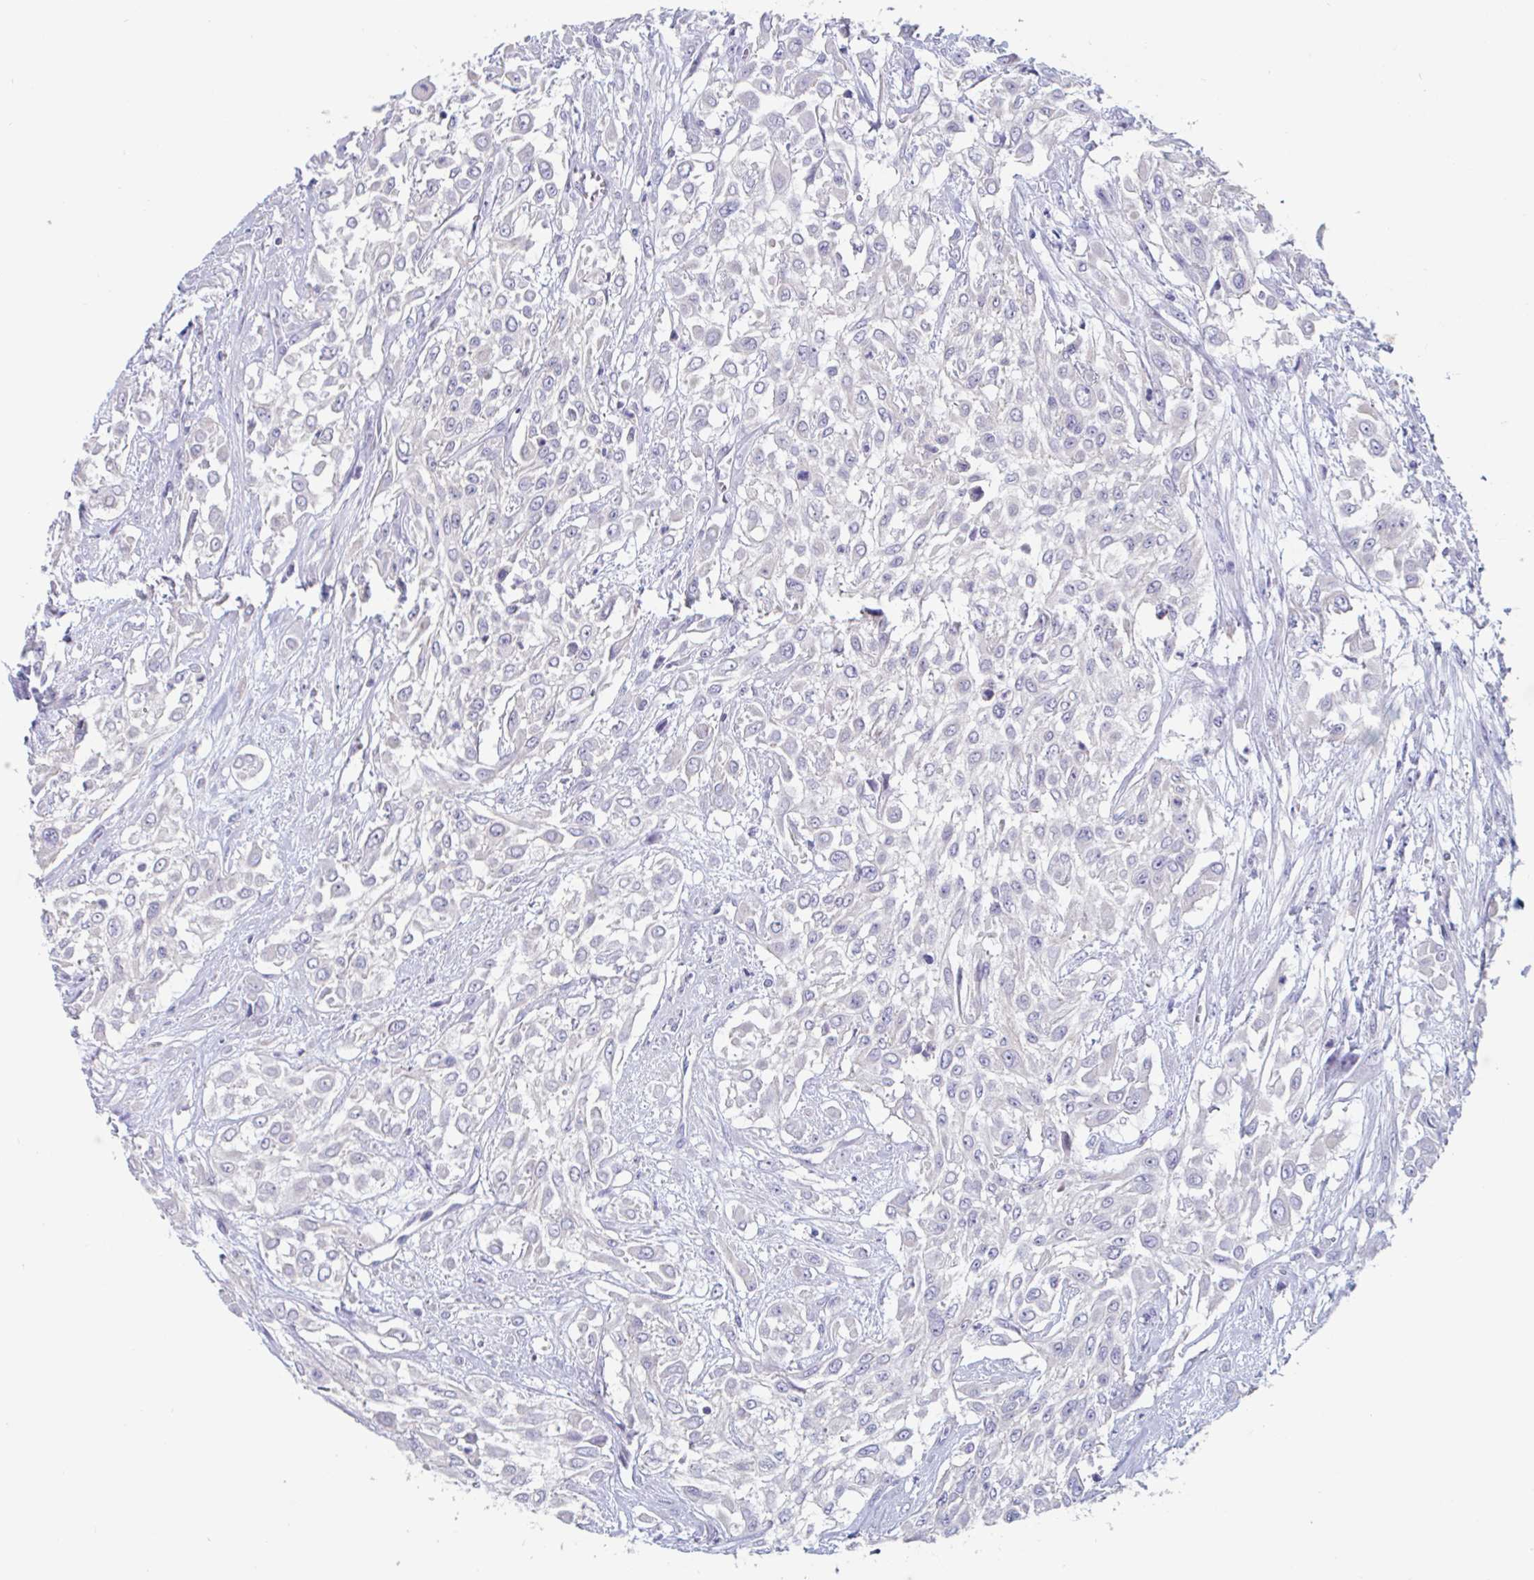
{"staining": {"intensity": "negative", "quantity": "none", "location": "none"}, "tissue": "urothelial cancer", "cell_type": "Tumor cells", "image_type": "cancer", "snomed": [{"axis": "morphology", "description": "Urothelial carcinoma, High grade"}, {"axis": "topography", "description": "Urinary bladder"}], "caption": "Immunohistochemical staining of human urothelial cancer displays no significant staining in tumor cells.", "gene": "UNKL", "patient": {"sex": "male", "age": 57}}